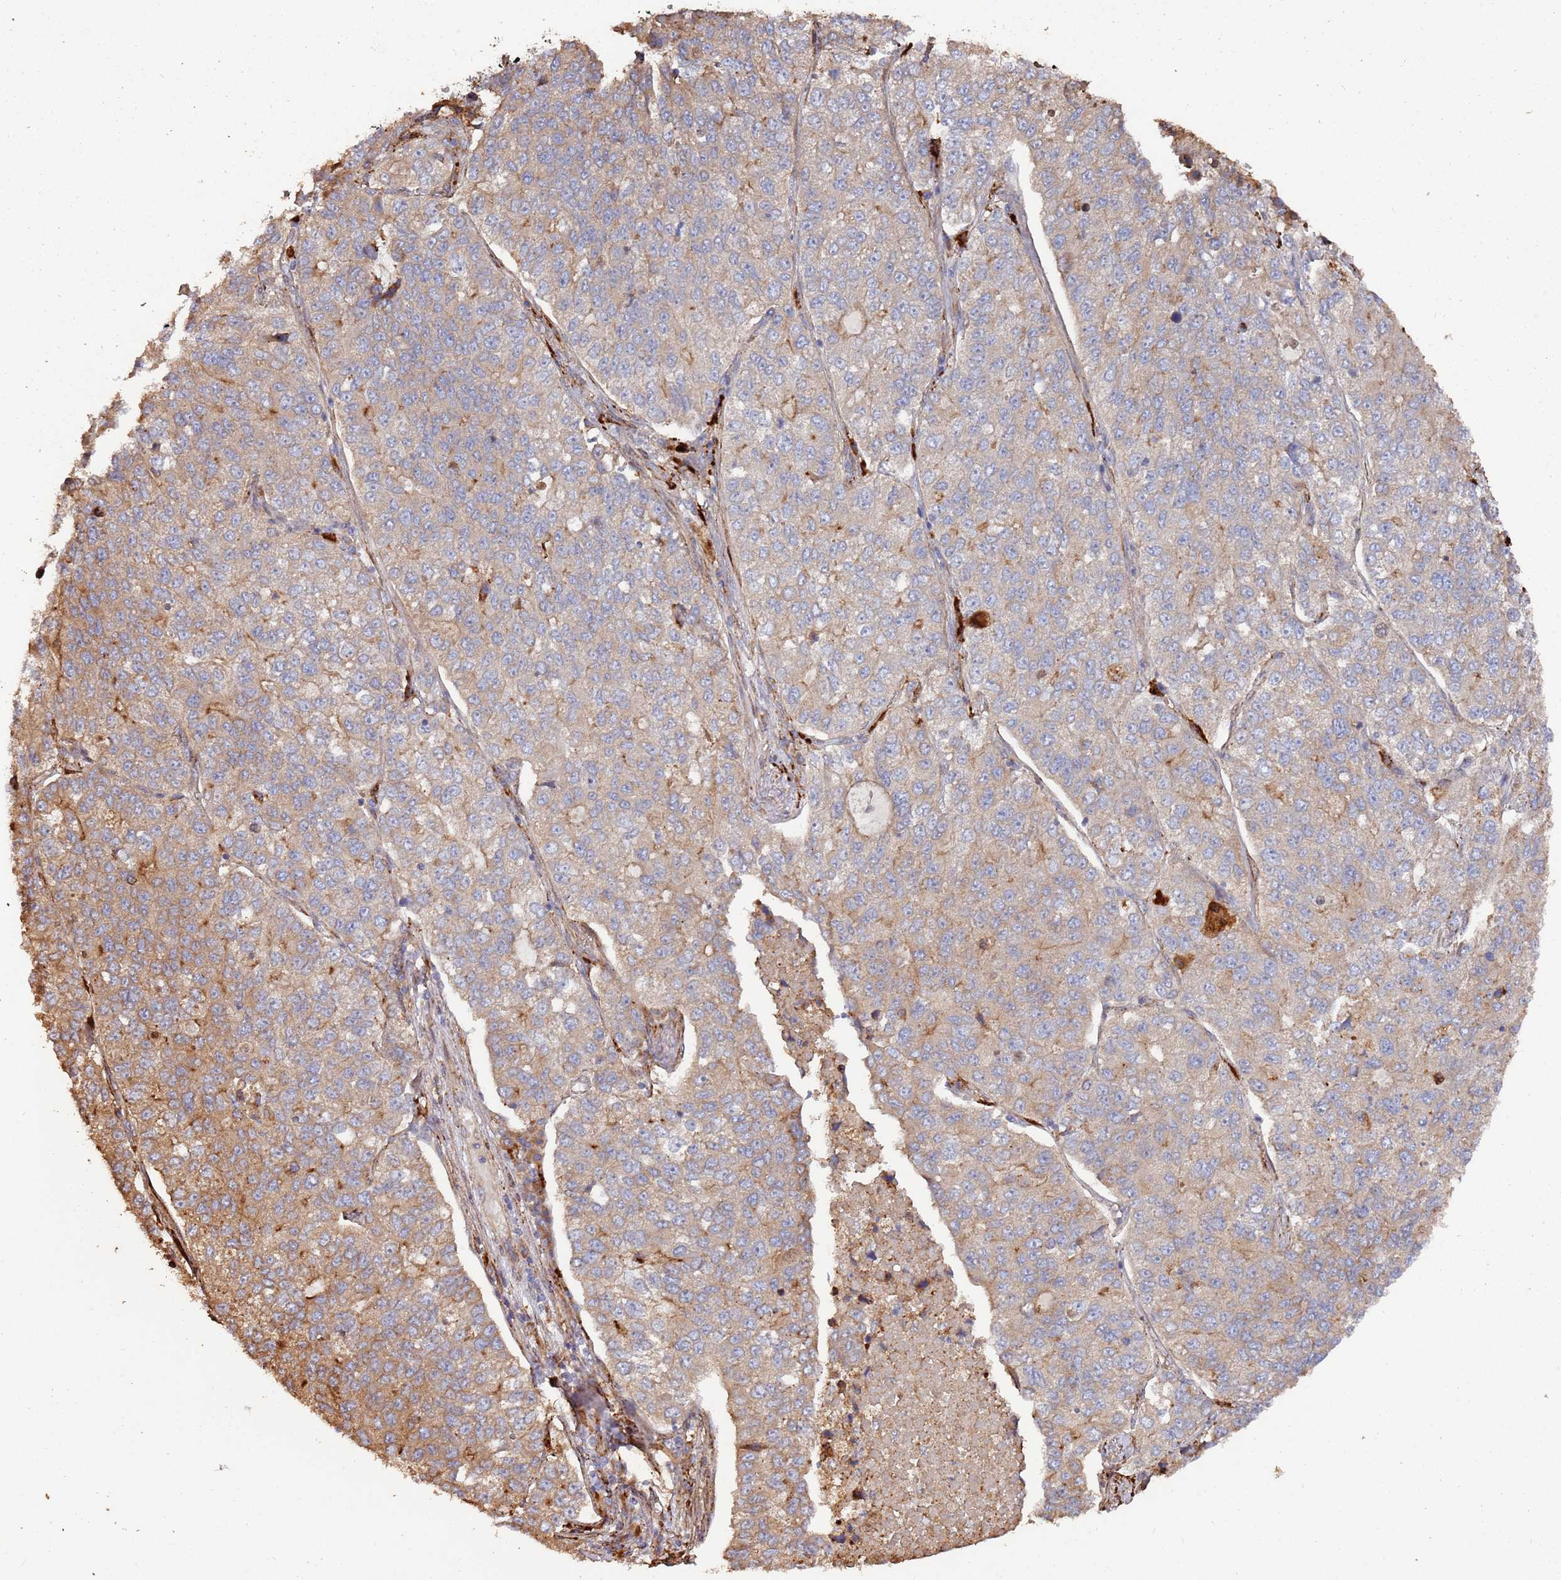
{"staining": {"intensity": "moderate", "quantity": "25%-75%", "location": "cytoplasmic/membranous"}, "tissue": "lung cancer", "cell_type": "Tumor cells", "image_type": "cancer", "snomed": [{"axis": "morphology", "description": "Adenocarcinoma, NOS"}, {"axis": "topography", "description": "Lung"}], "caption": "Protein staining of lung adenocarcinoma tissue exhibits moderate cytoplasmic/membranous expression in approximately 25%-75% of tumor cells.", "gene": "LACC1", "patient": {"sex": "male", "age": 49}}